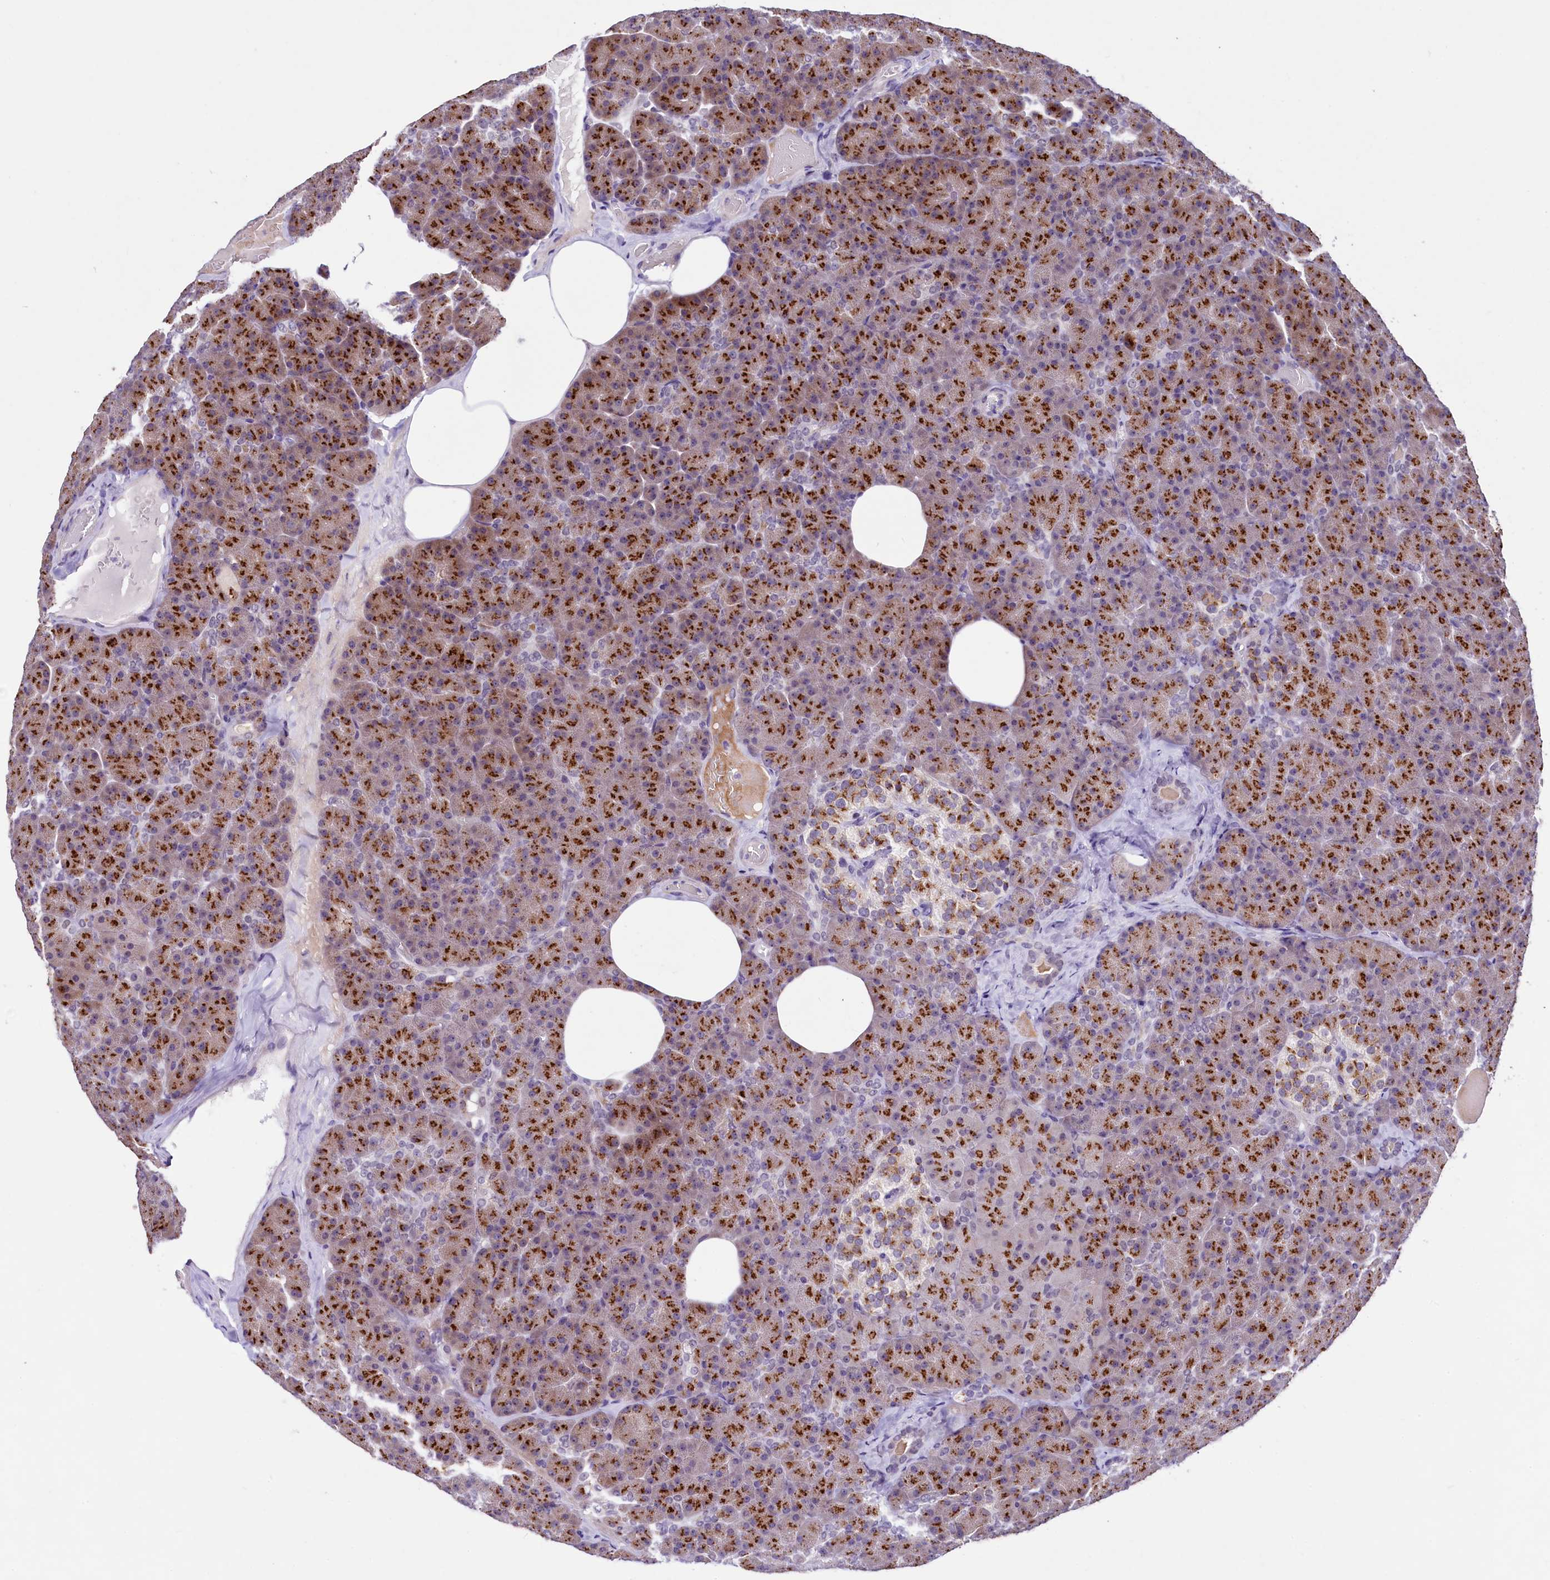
{"staining": {"intensity": "strong", "quantity": ">75%", "location": "cytoplasmic/membranous"}, "tissue": "pancreas", "cell_type": "Exocrine glandular cells", "image_type": "normal", "snomed": [{"axis": "morphology", "description": "Normal tissue, NOS"}, {"axis": "morphology", "description": "Carcinoid, malignant, NOS"}, {"axis": "topography", "description": "Pancreas"}], "caption": "Immunohistochemical staining of benign human pancreas shows high levels of strong cytoplasmic/membranous staining in about >75% of exocrine glandular cells.", "gene": "LEUTX", "patient": {"sex": "female", "age": 35}}